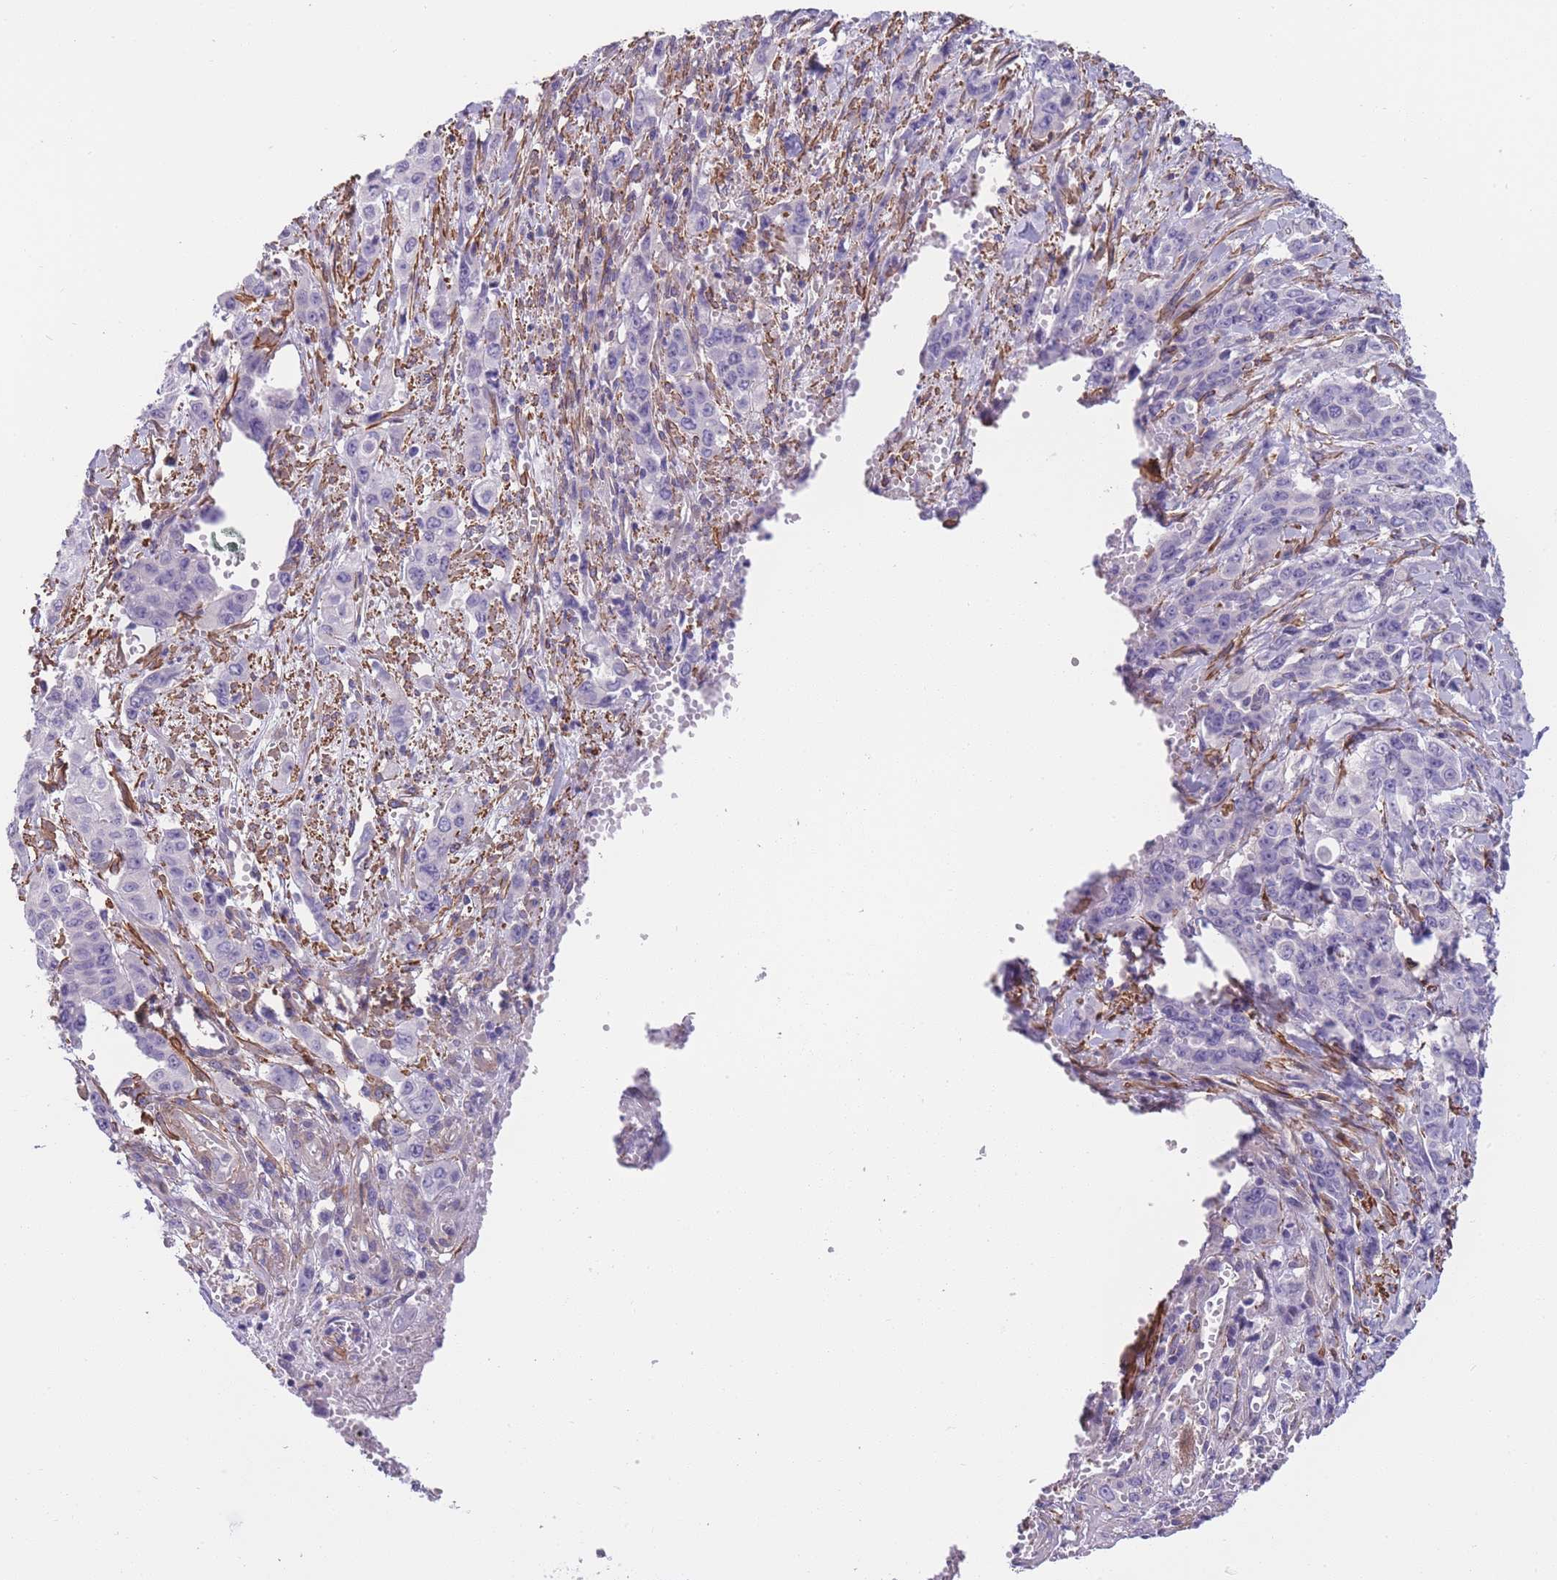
{"staining": {"intensity": "negative", "quantity": "none", "location": "none"}, "tissue": "stomach cancer", "cell_type": "Tumor cells", "image_type": "cancer", "snomed": [{"axis": "morphology", "description": "Normal tissue, NOS"}, {"axis": "morphology", "description": "Adenocarcinoma, NOS"}, {"axis": "topography", "description": "Stomach"}], "caption": "Human stomach cancer stained for a protein using immunohistochemistry (IHC) shows no expression in tumor cells.", "gene": "FAM124A", "patient": {"sex": "female", "age": 64}}